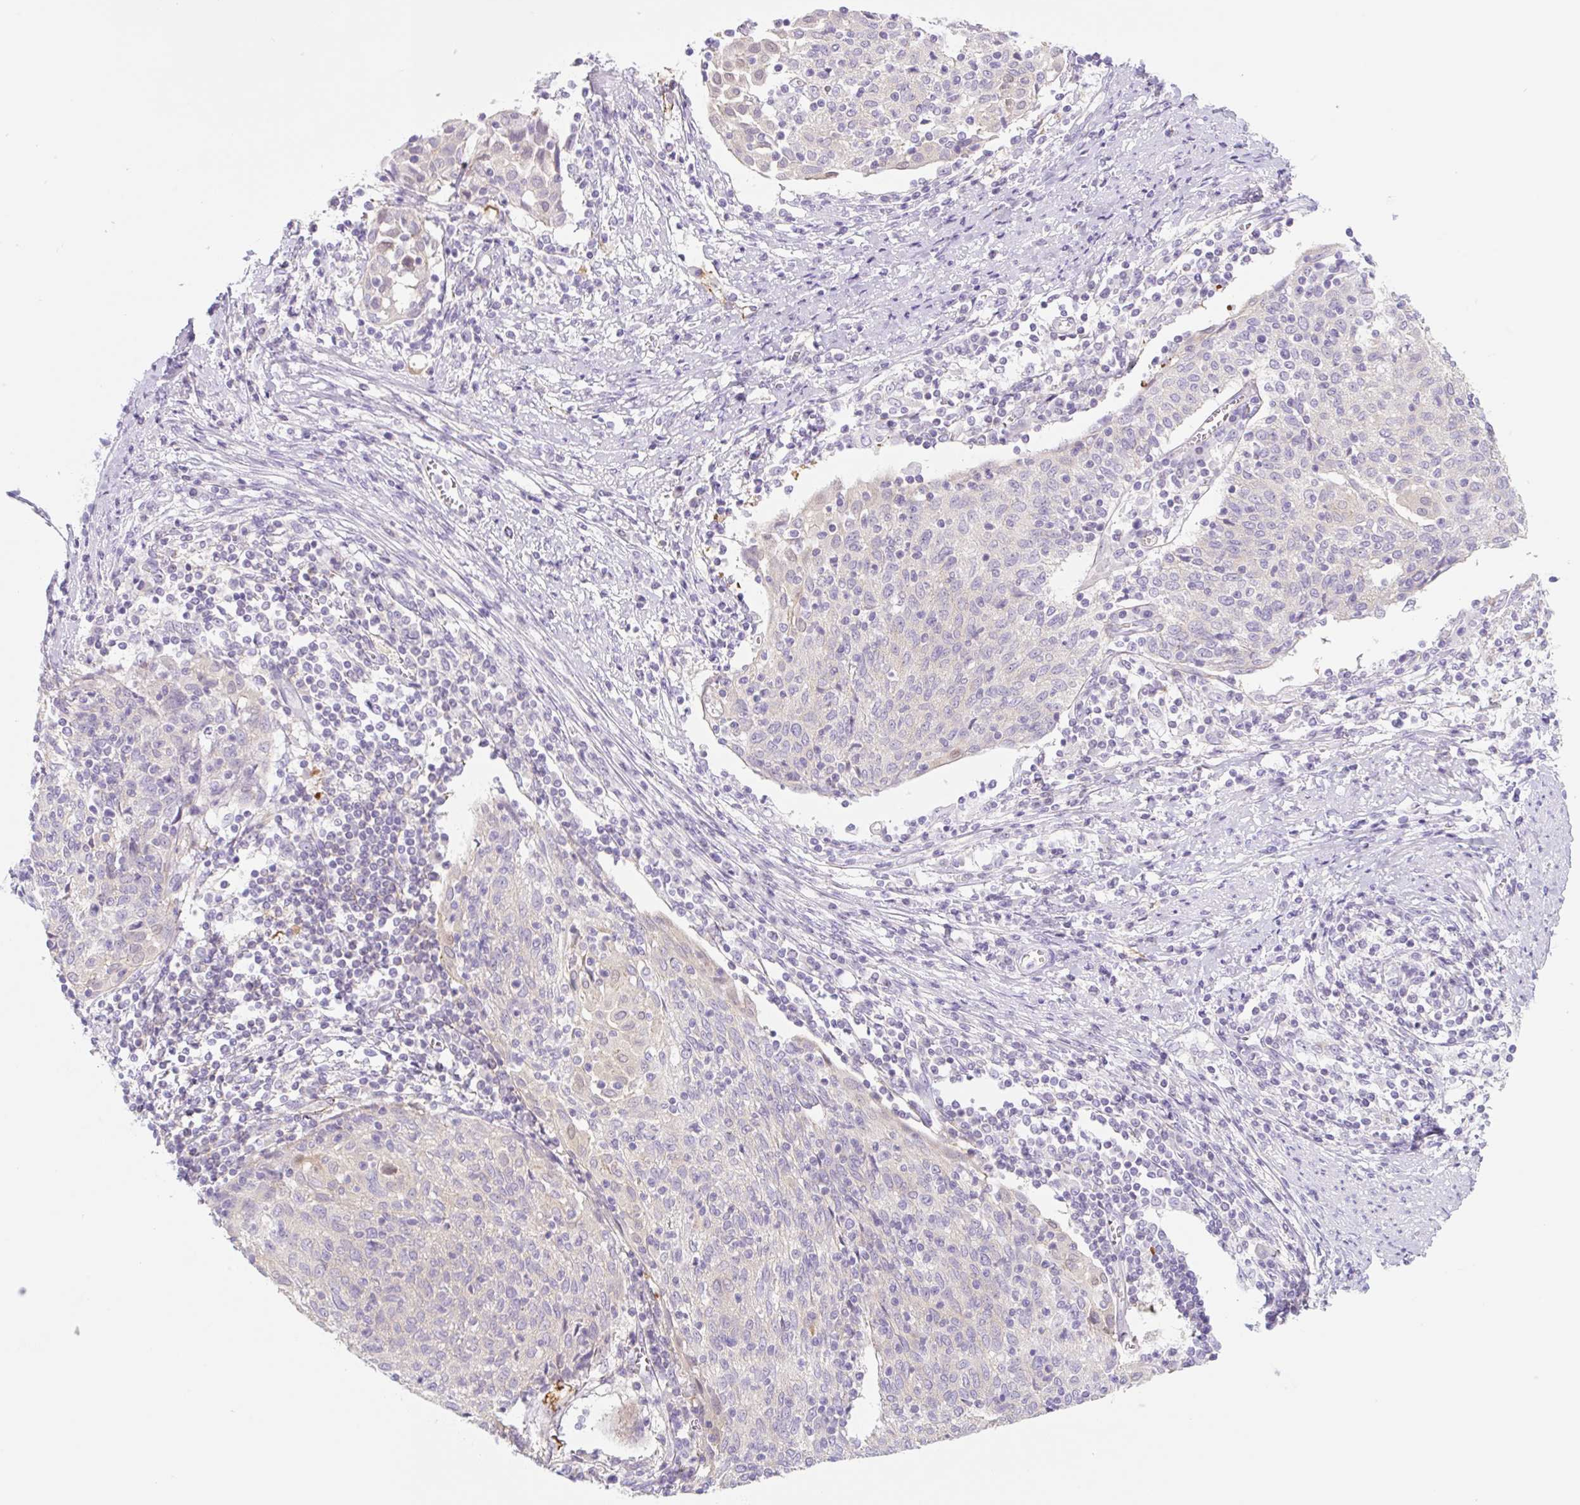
{"staining": {"intensity": "negative", "quantity": "none", "location": "none"}, "tissue": "cervical cancer", "cell_type": "Tumor cells", "image_type": "cancer", "snomed": [{"axis": "morphology", "description": "Squamous cell carcinoma, NOS"}, {"axis": "topography", "description": "Cervix"}], "caption": "DAB immunohistochemical staining of human cervical cancer reveals no significant positivity in tumor cells.", "gene": "LYVE1", "patient": {"sex": "female", "age": 52}}